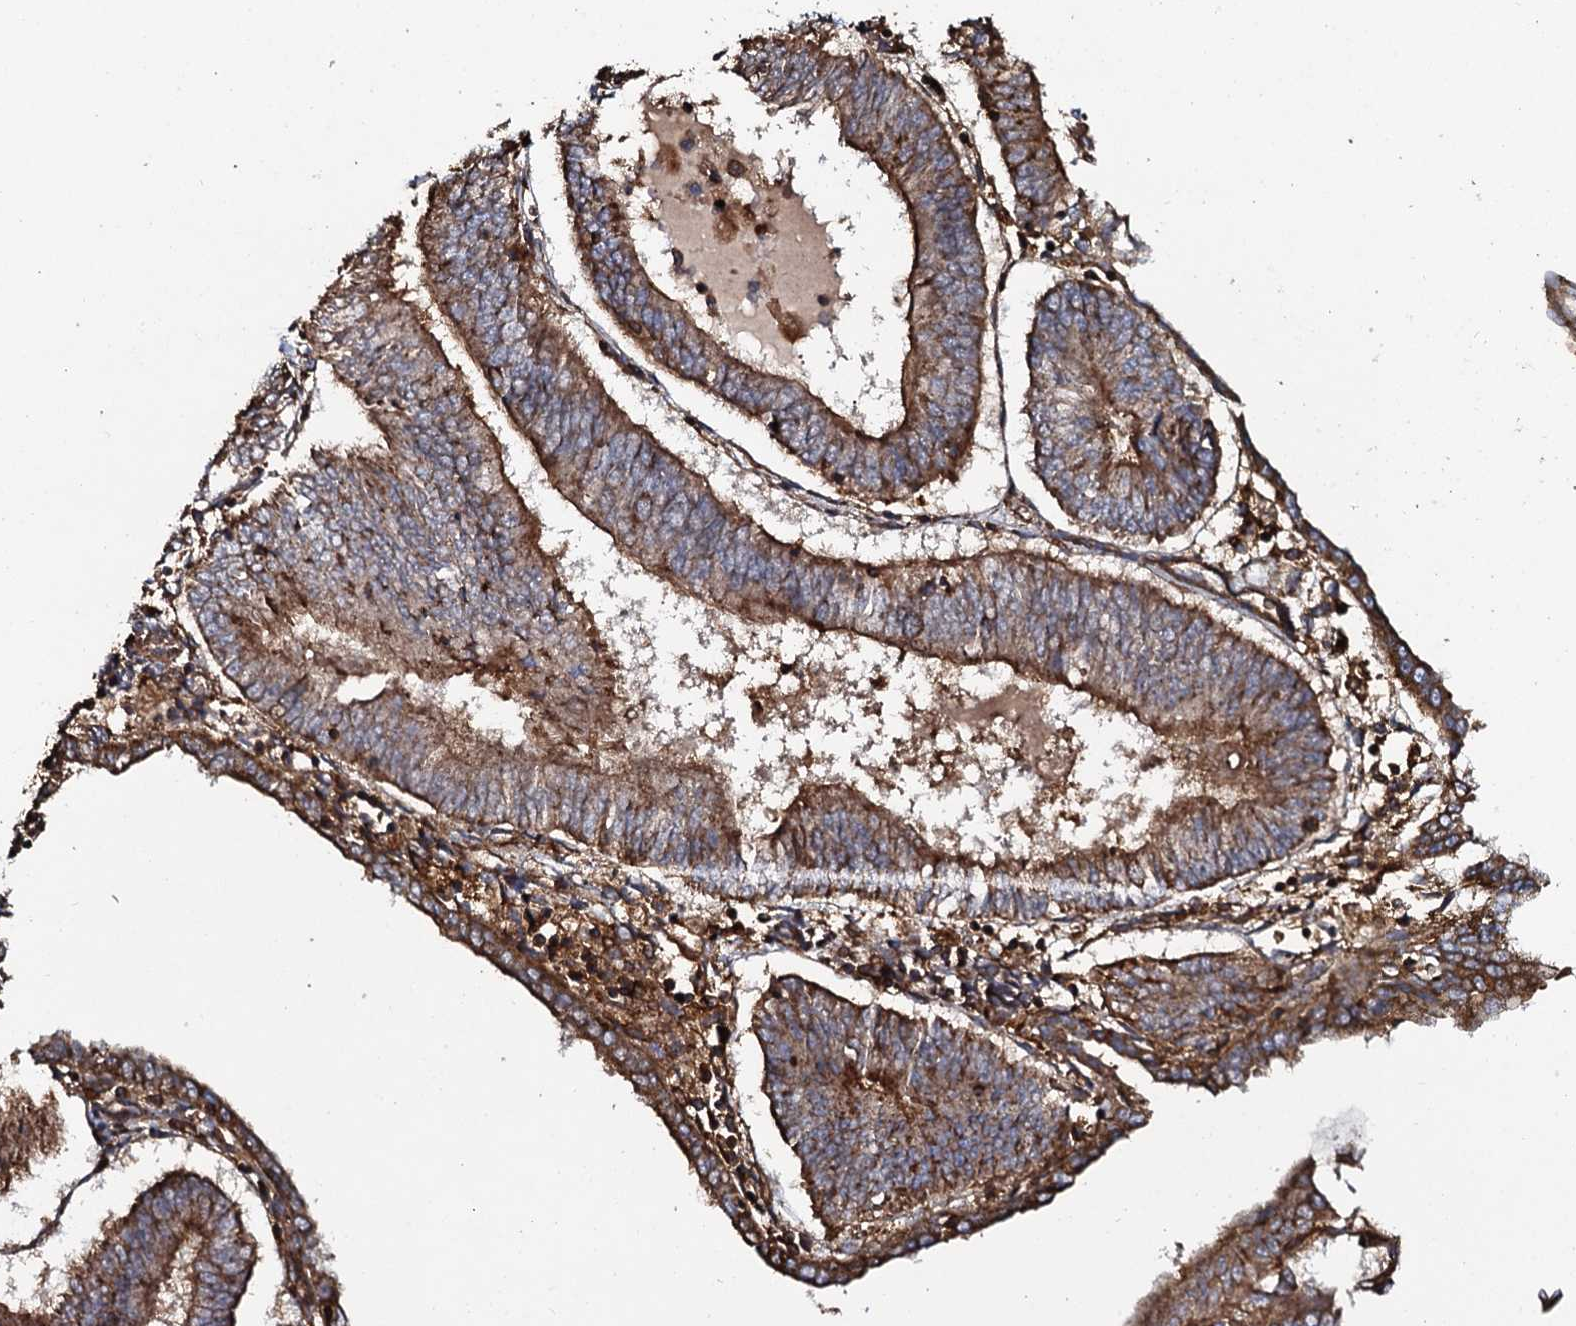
{"staining": {"intensity": "moderate", "quantity": ">75%", "location": "cytoplasmic/membranous"}, "tissue": "endometrial cancer", "cell_type": "Tumor cells", "image_type": "cancer", "snomed": [{"axis": "morphology", "description": "Adenocarcinoma, NOS"}, {"axis": "topography", "description": "Endometrium"}], "caption": "A histopathology image showing moderate cytoplasmic/membranous positivity in about >75% of tumor cells in endometrial adenocarcinoma, as visualized by brown immunohistochemical staining.", "gene": "VWA8", "patient": {"sex": "female", "age": 58}}